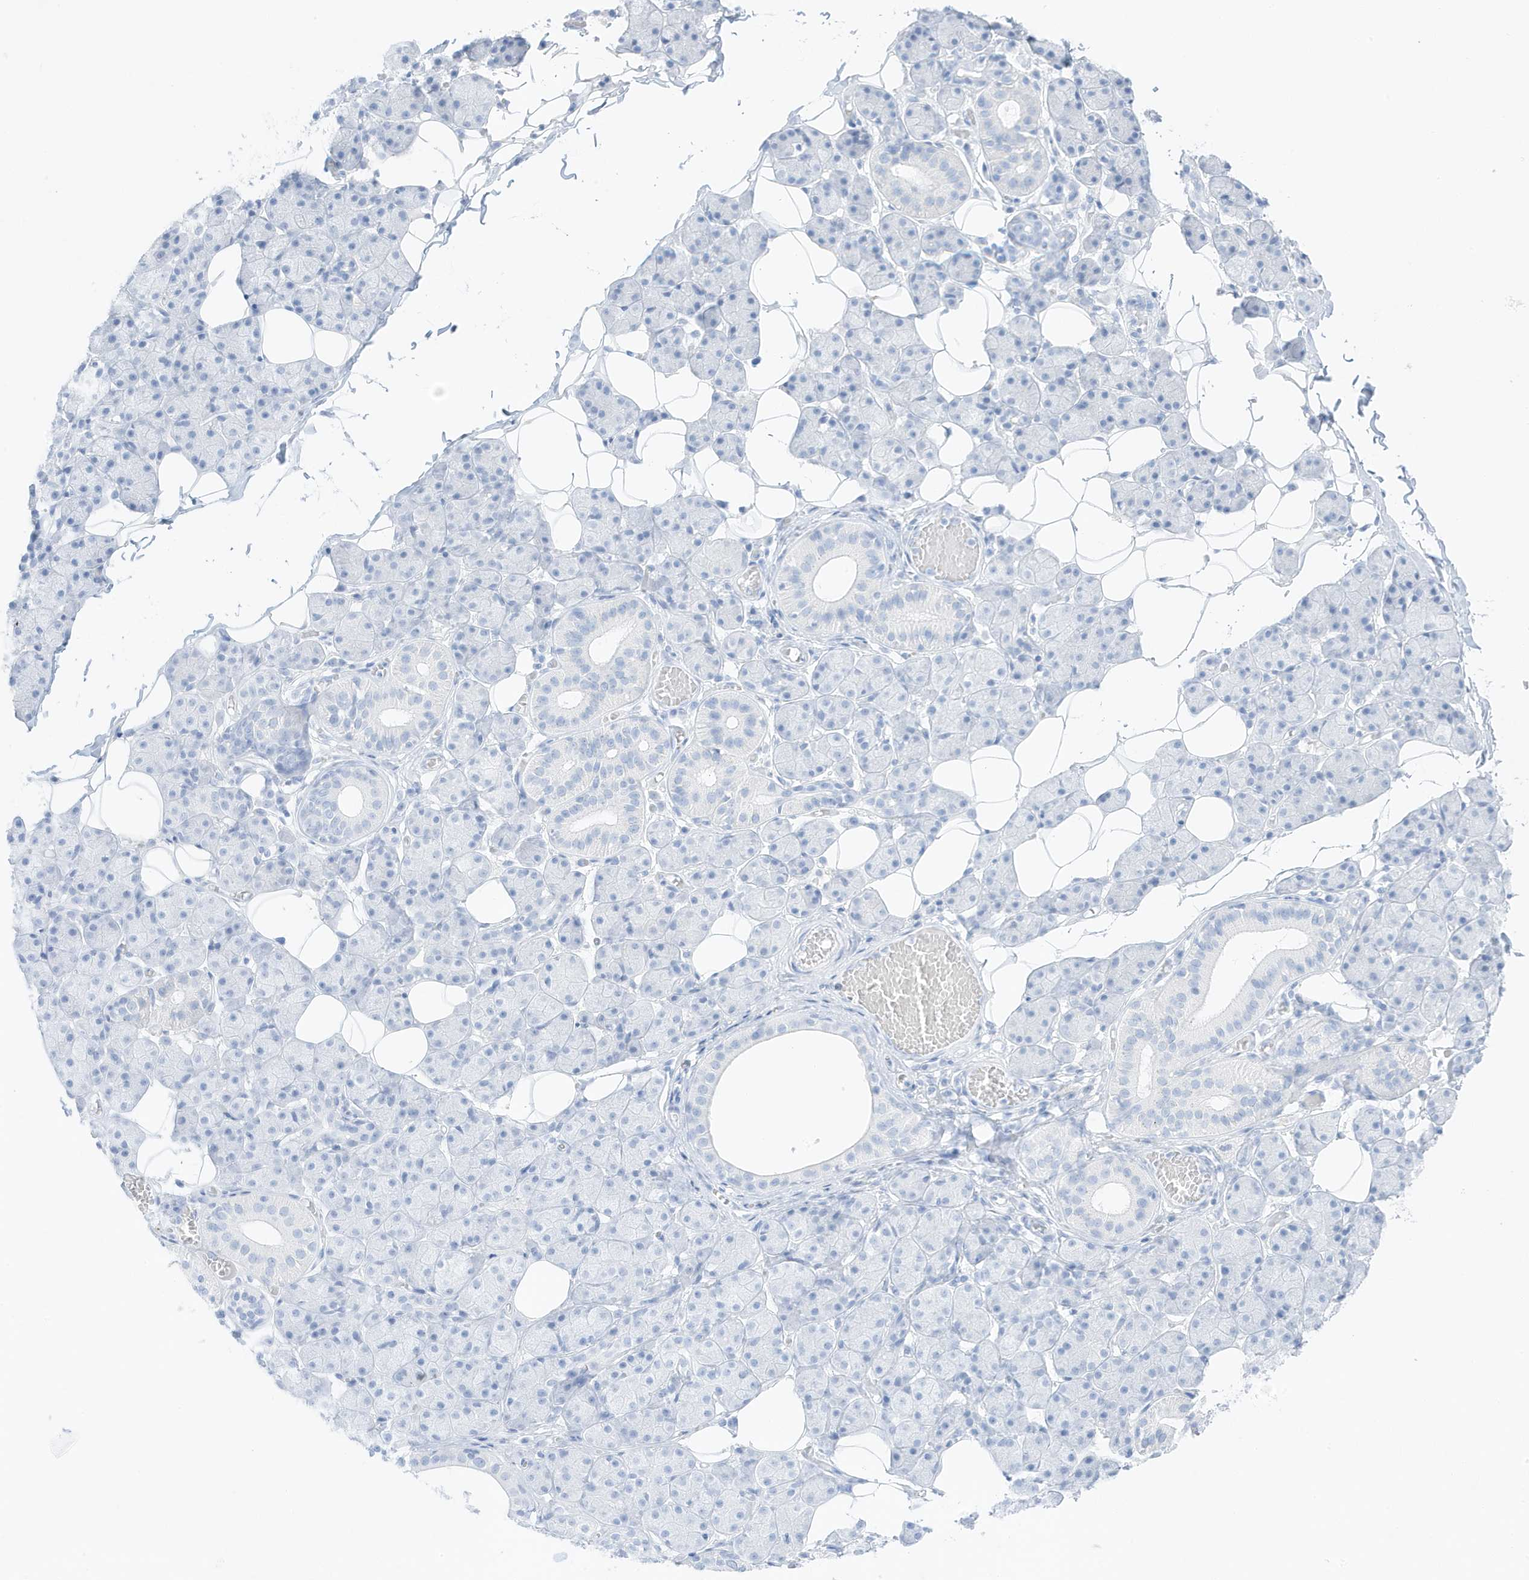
{"staining": {"intensity": "negative", "quantity": "none", "location": "none"}, "tissue": "salivary gland", "cell_type": "Glandular cells", "image_type": "normal", "snomed": [{"axis": "morphology", "description": "Normal tissue, NOS"}, {"axis": "topography", "description": "Salivary gland"}], "caption": "The IHC histopathology image has no significant expression in glandular cells of salivary gland. Nuclei are stained in blue.", "gene": "SLC22A13", "patient": {"sex": "female", "age": 33}}